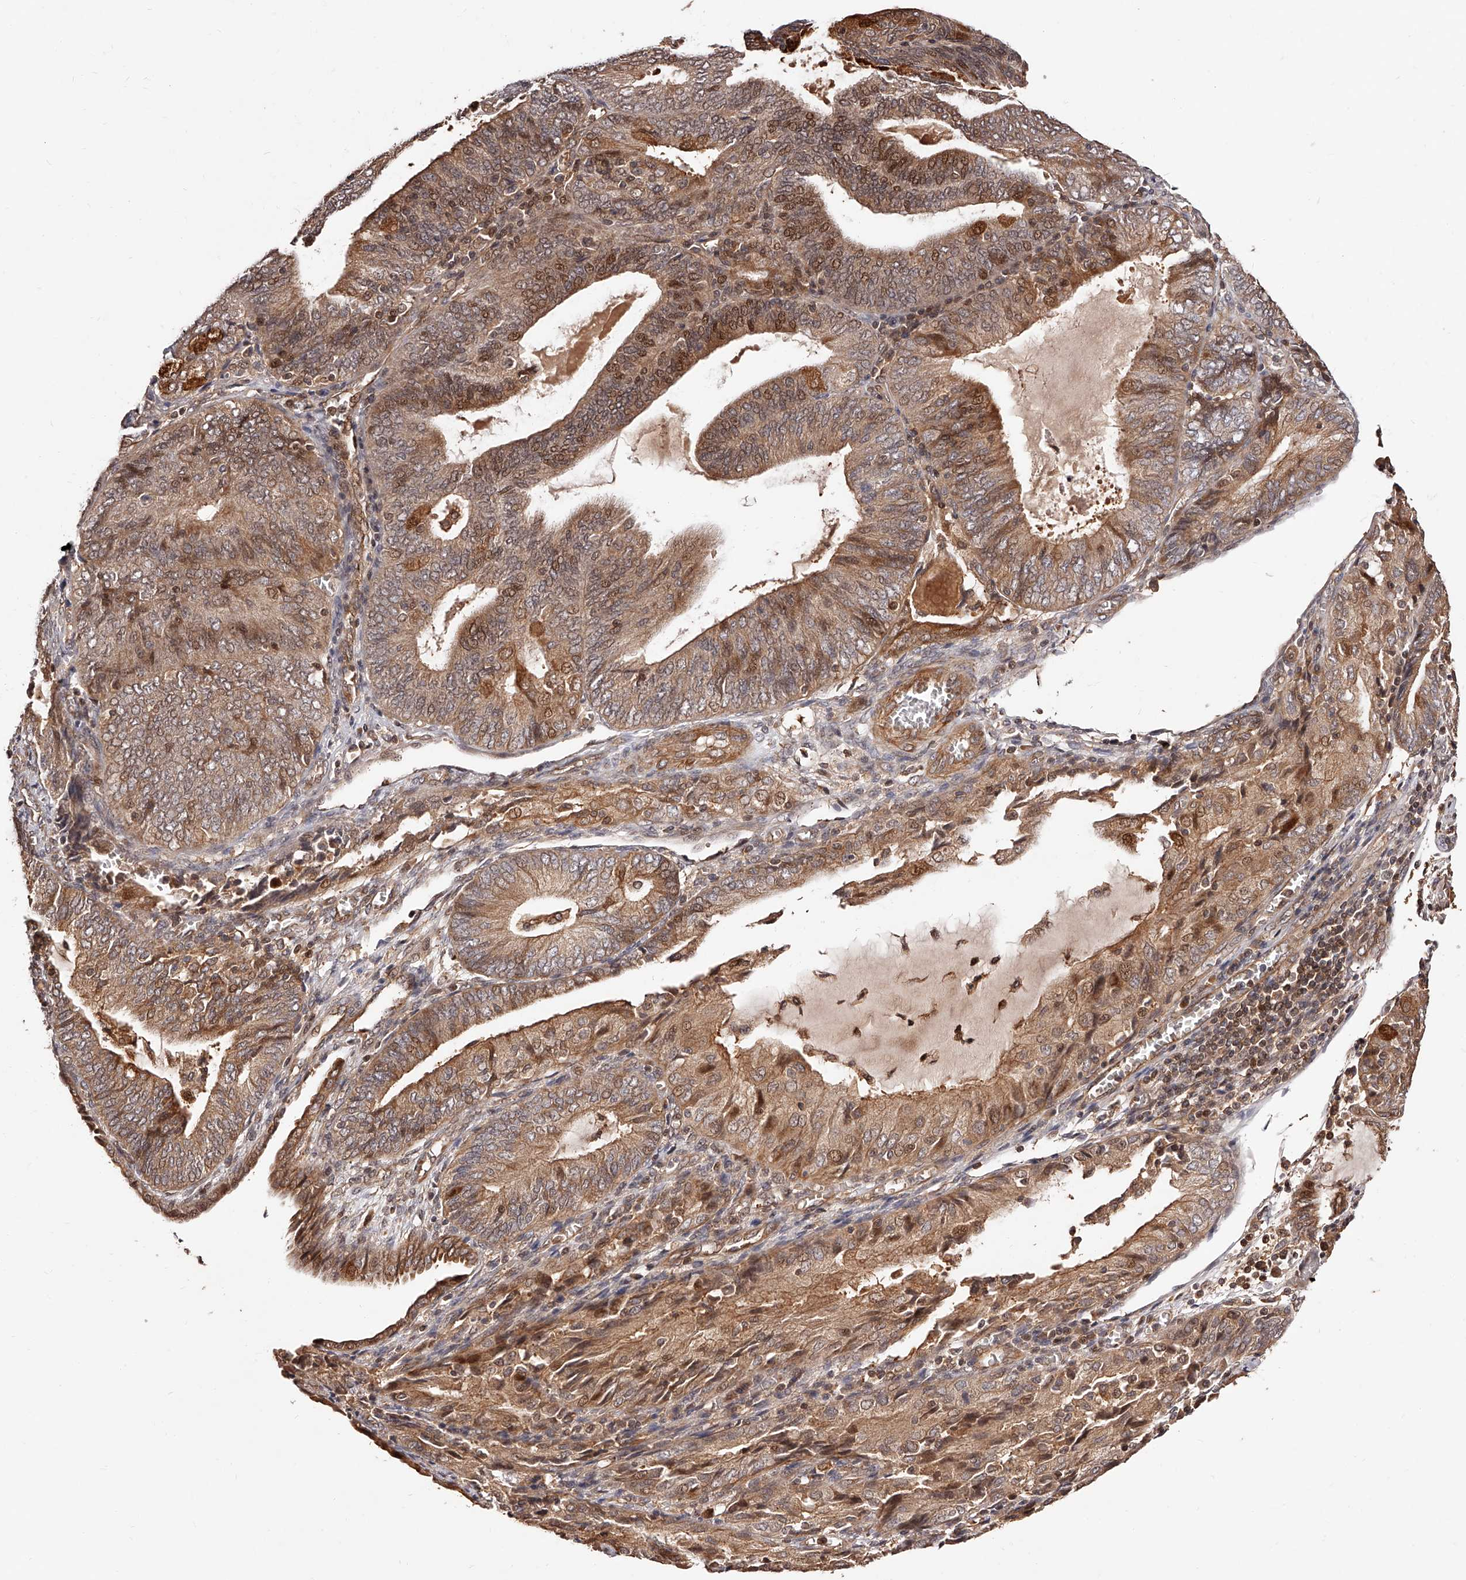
{"staining": {"intensity": "moderate", "quantity": ">75%", "location": "cytoplasmic/membranous,nuclear"}, "tissue": "endometrial cancer", "cell_type": "Tumor cells", "image_type": "cancer", "snomed": [{"axis": "morphology", "description": "Adenocarcinoma, NOS"}, {"axis": "topography", "description": "Endometrium"}], "caption": "Adenocarcinoma (endometrial) stained with a brown dye exhibits moderate cytoplasmic/membranous and nuclear positive expression in about >75% of tumor cells.", "gene": "CUL7", "patient": {"sex": "female", "age": 81}}